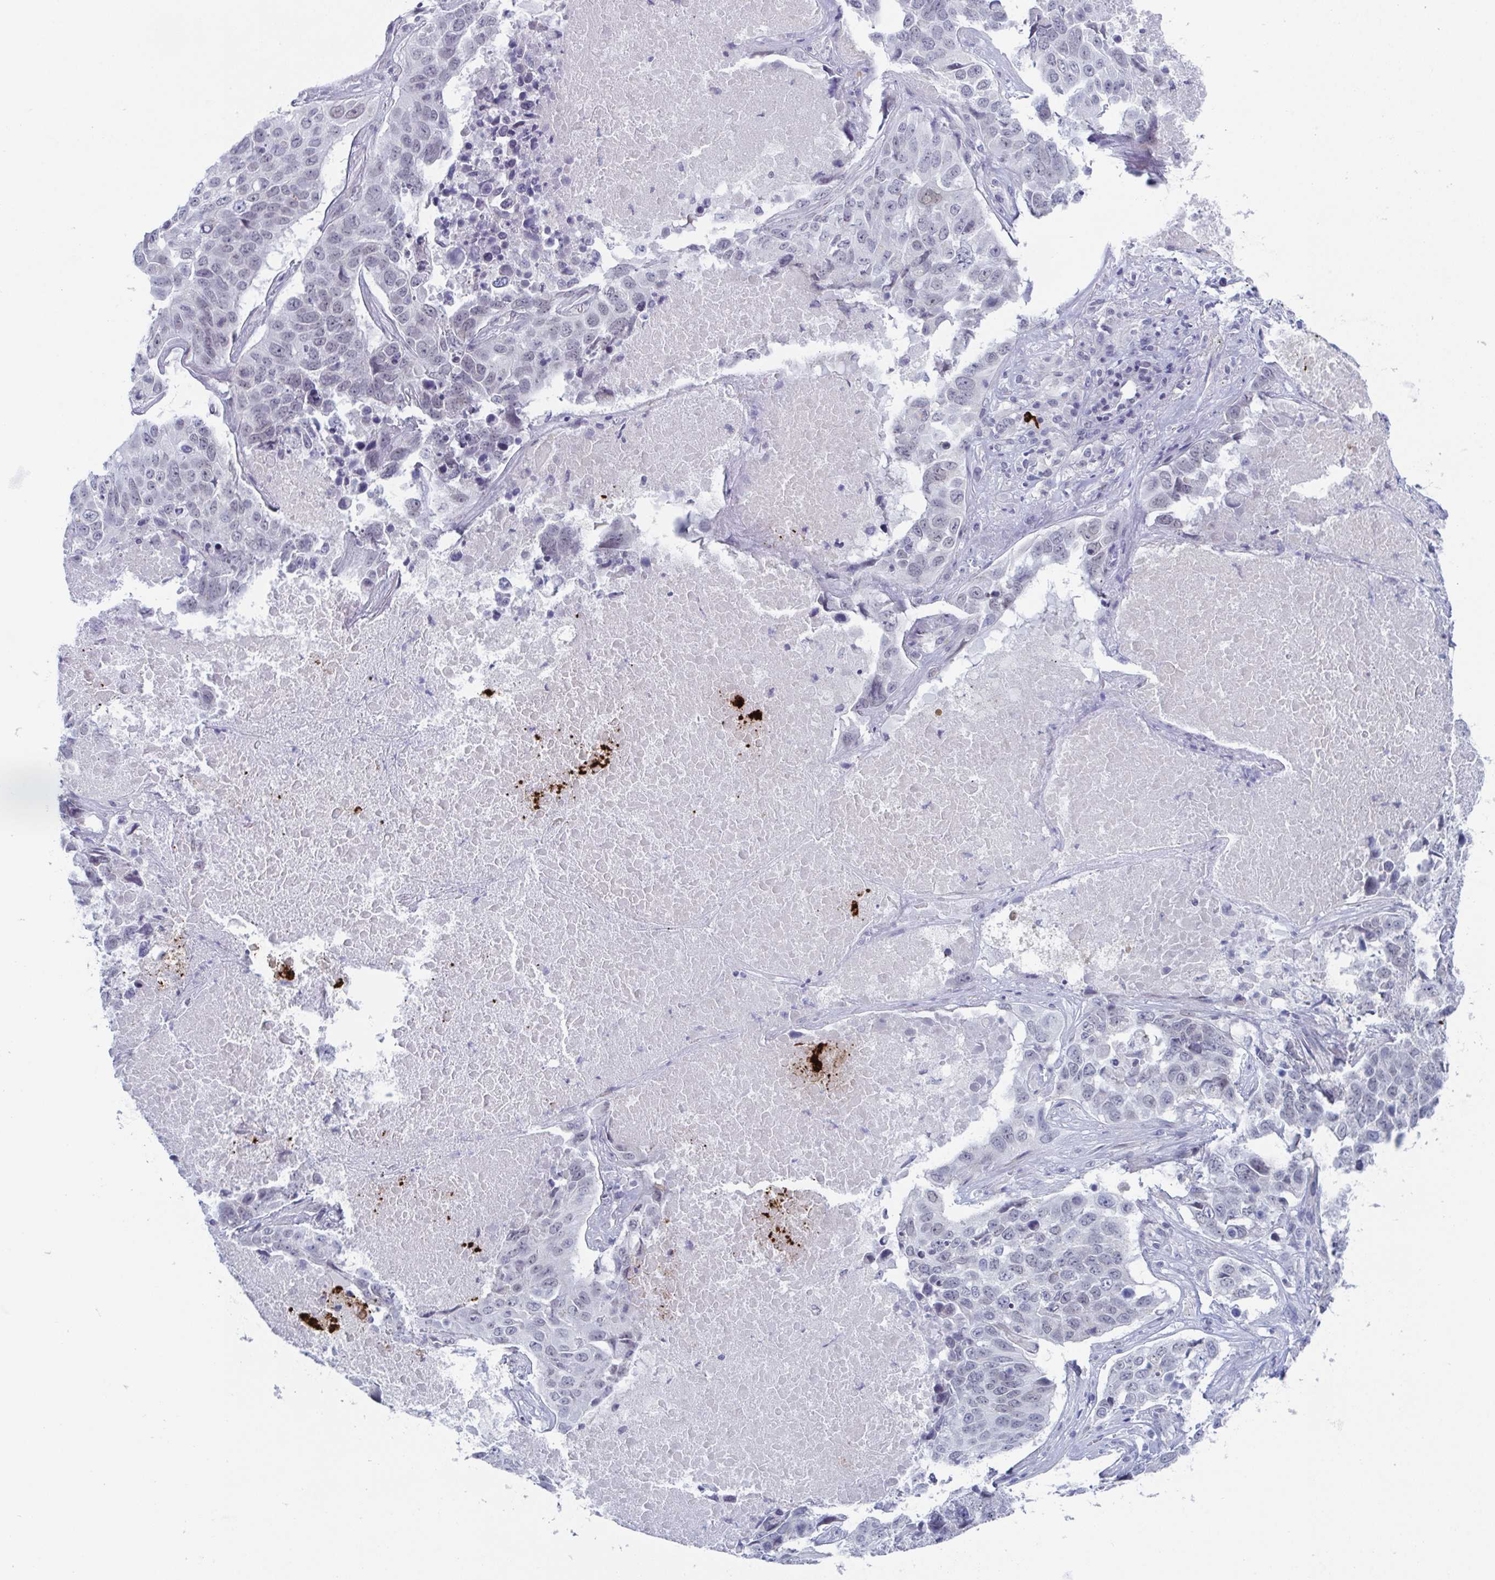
{"staining": {"intensity": "negative", "quantity": "none", "location": "none"}, "tissue": "lung cancer", "cell_type": "Tumor cells", "image_type": "cancer", "snomed": [{"axis": "morphology", "description": "Normal tissue, NOS"}, {"axis": "morphology", "description": "Squamous cell carcinoma, NOS"}, {"axis": "topography", "description": "Bronchus"}, {"axis": "topography", "description": "Lung"}], "caption": "DAB (3,3'-diaminobenzidine) immunohistochemical staining of lung squamous cell carcinoma shows no significant positivity in tumor cells.", "gene": "ZFP64", "patient": {"sex": "male", "age": 64}}